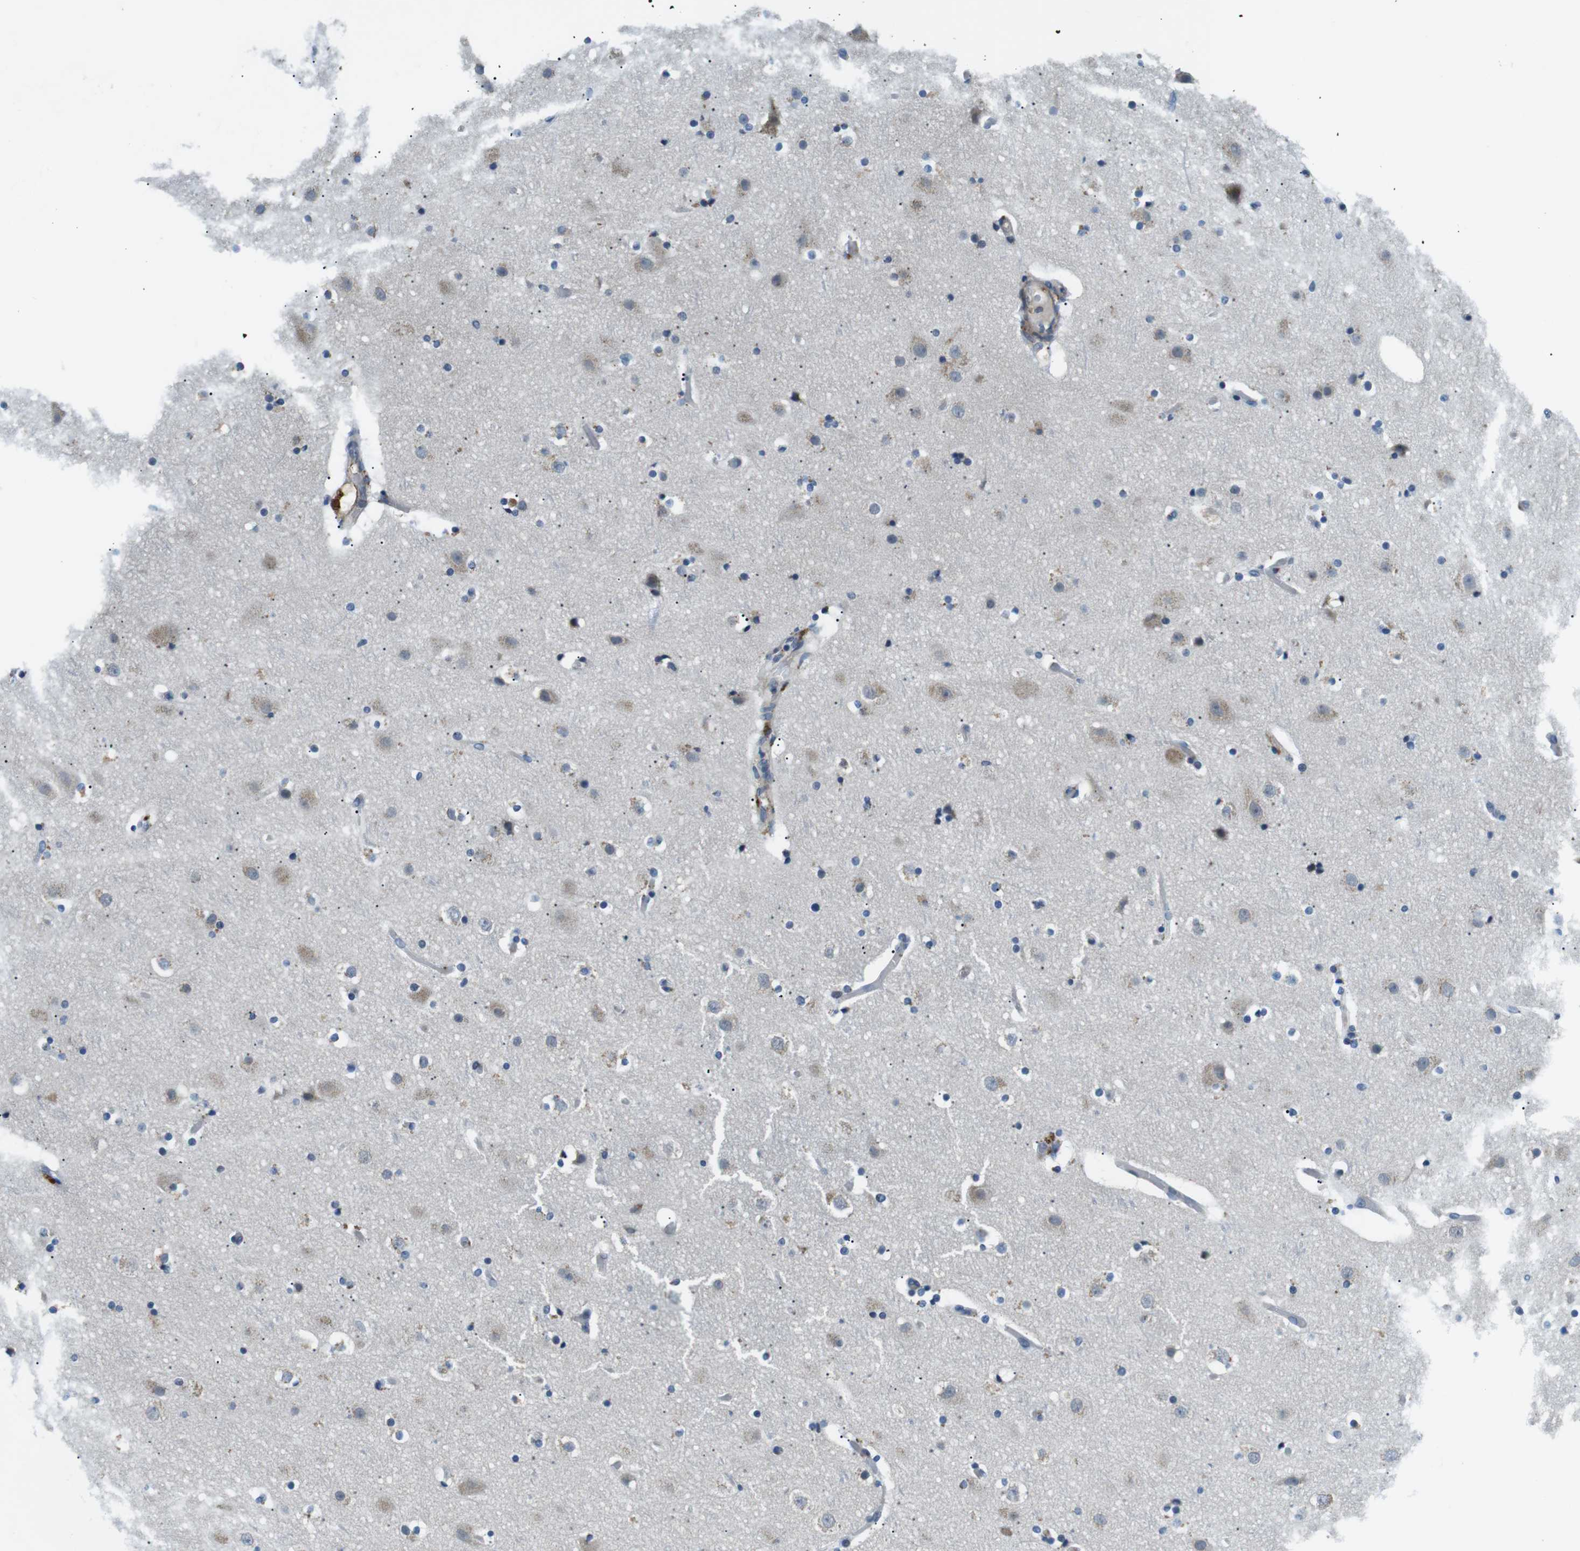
{"staining": {"intensity": "negative", "quantity": "none", "location": "none"}, "tissue": "cerebral cortex", "cell_type": "Endothelial cells", "image_type": "normal", "snomed": [{"axis": "morphology", "description": "Normal tissue, NOS"}, {"axis": "topography", "description": "Cerebral cortex"}], "caption": "A high-resolution micrograph shows IHC staining of unremarkable cerebral cortex, which demonstrates no significant staining in endothelial cells.", "gene": "WSCD1", "patient": {"sex": "male", "age": 57}}